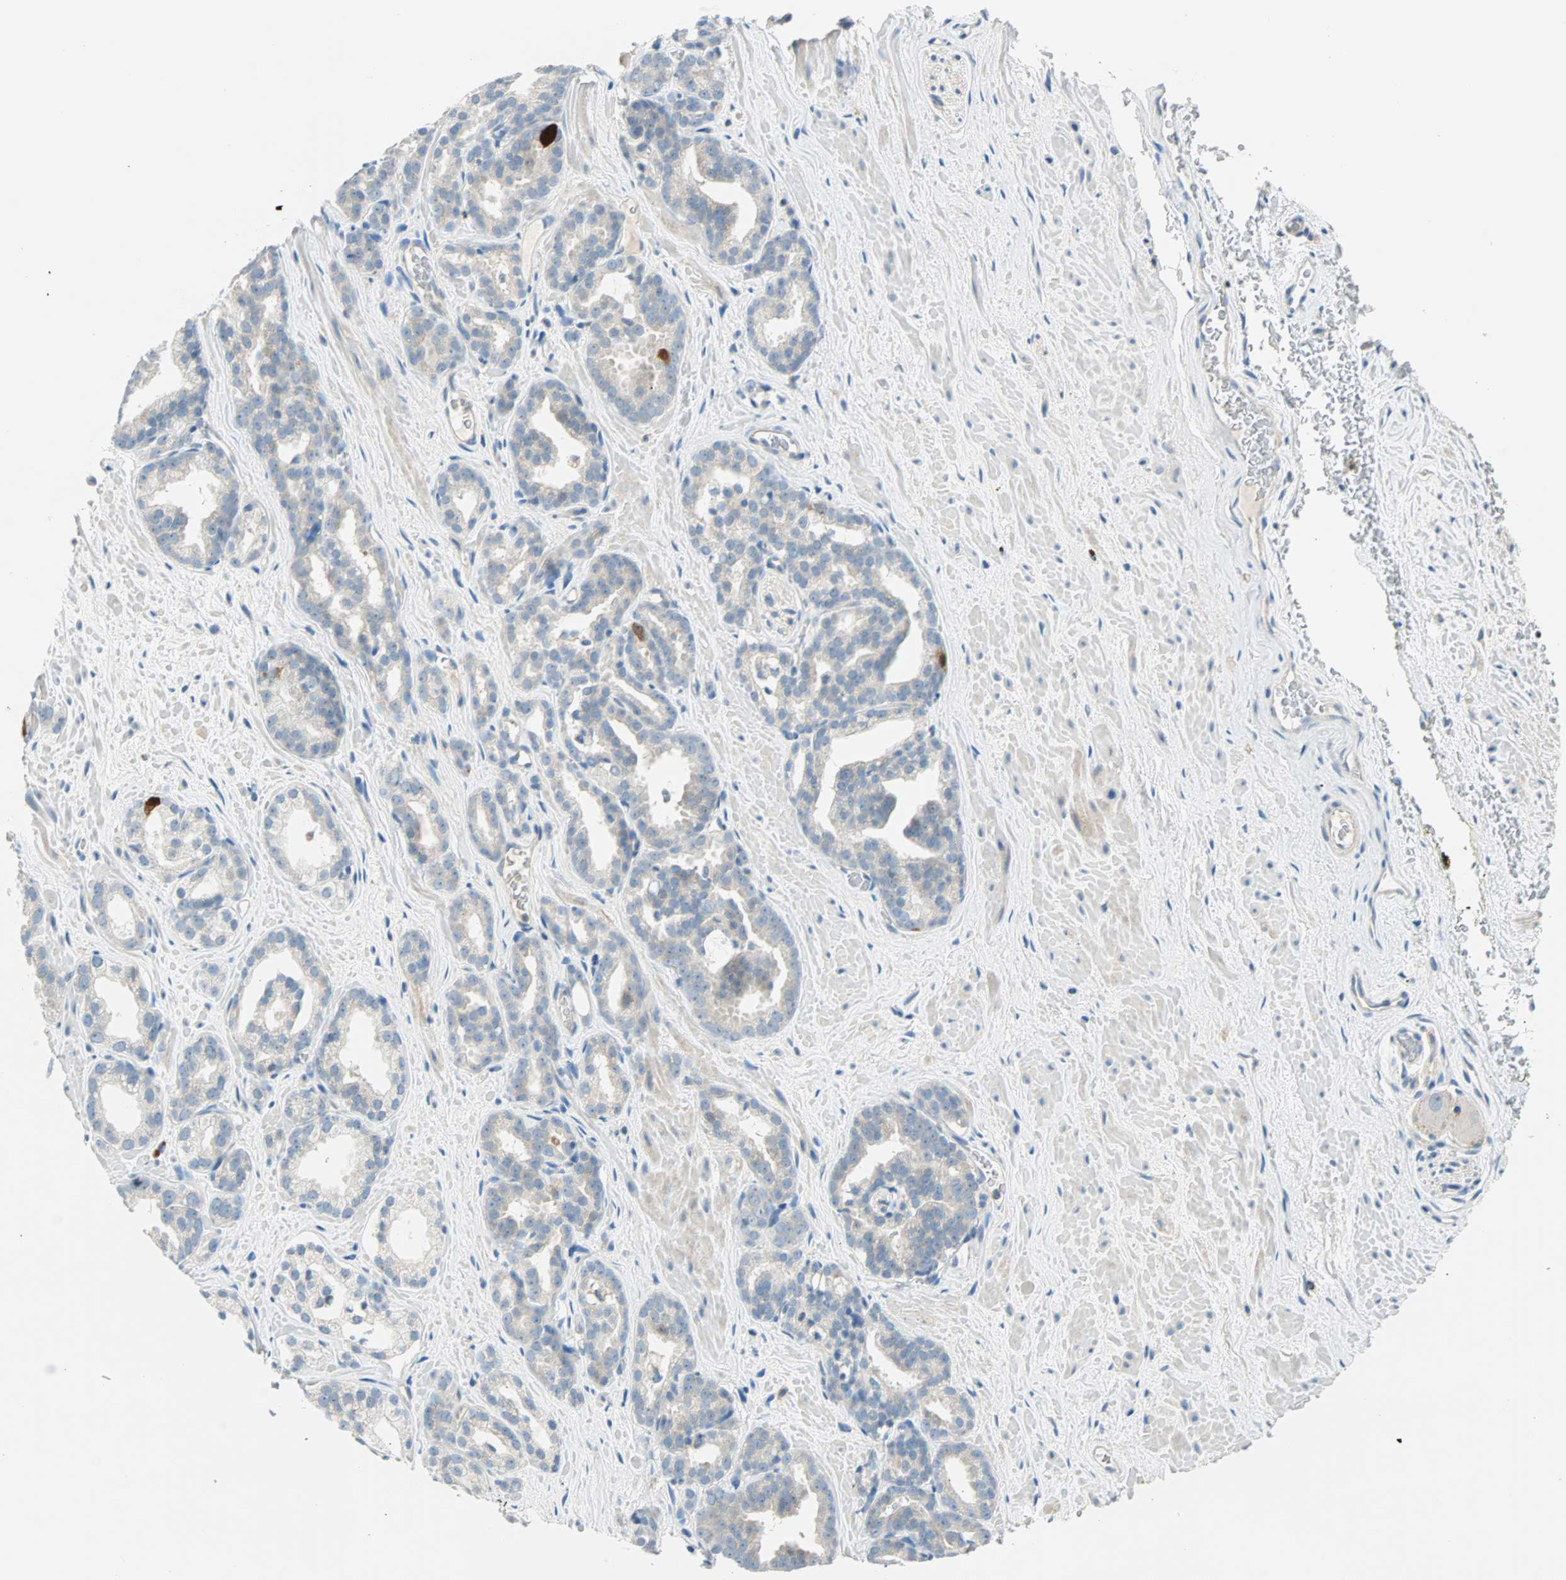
{"staining": {"intensity": "weak", "quantity": "<25%", "location": "cytoplasmic/membranous,nuclear"}, "tissue": "prostate cancer", "cell_type": "Tumor cells", "image_type": "cancer", "snomed": [{"axis": "morphology", "description": "Adenocarcinoma, Low grade"}, {"axis": "topography", "description": "Prostate"}], "caption": "Tumor cells are negative for brown protein staining in prostate cancer.", "gene": "PTTG1", "patient": {"sex": "male", "age": 63}}